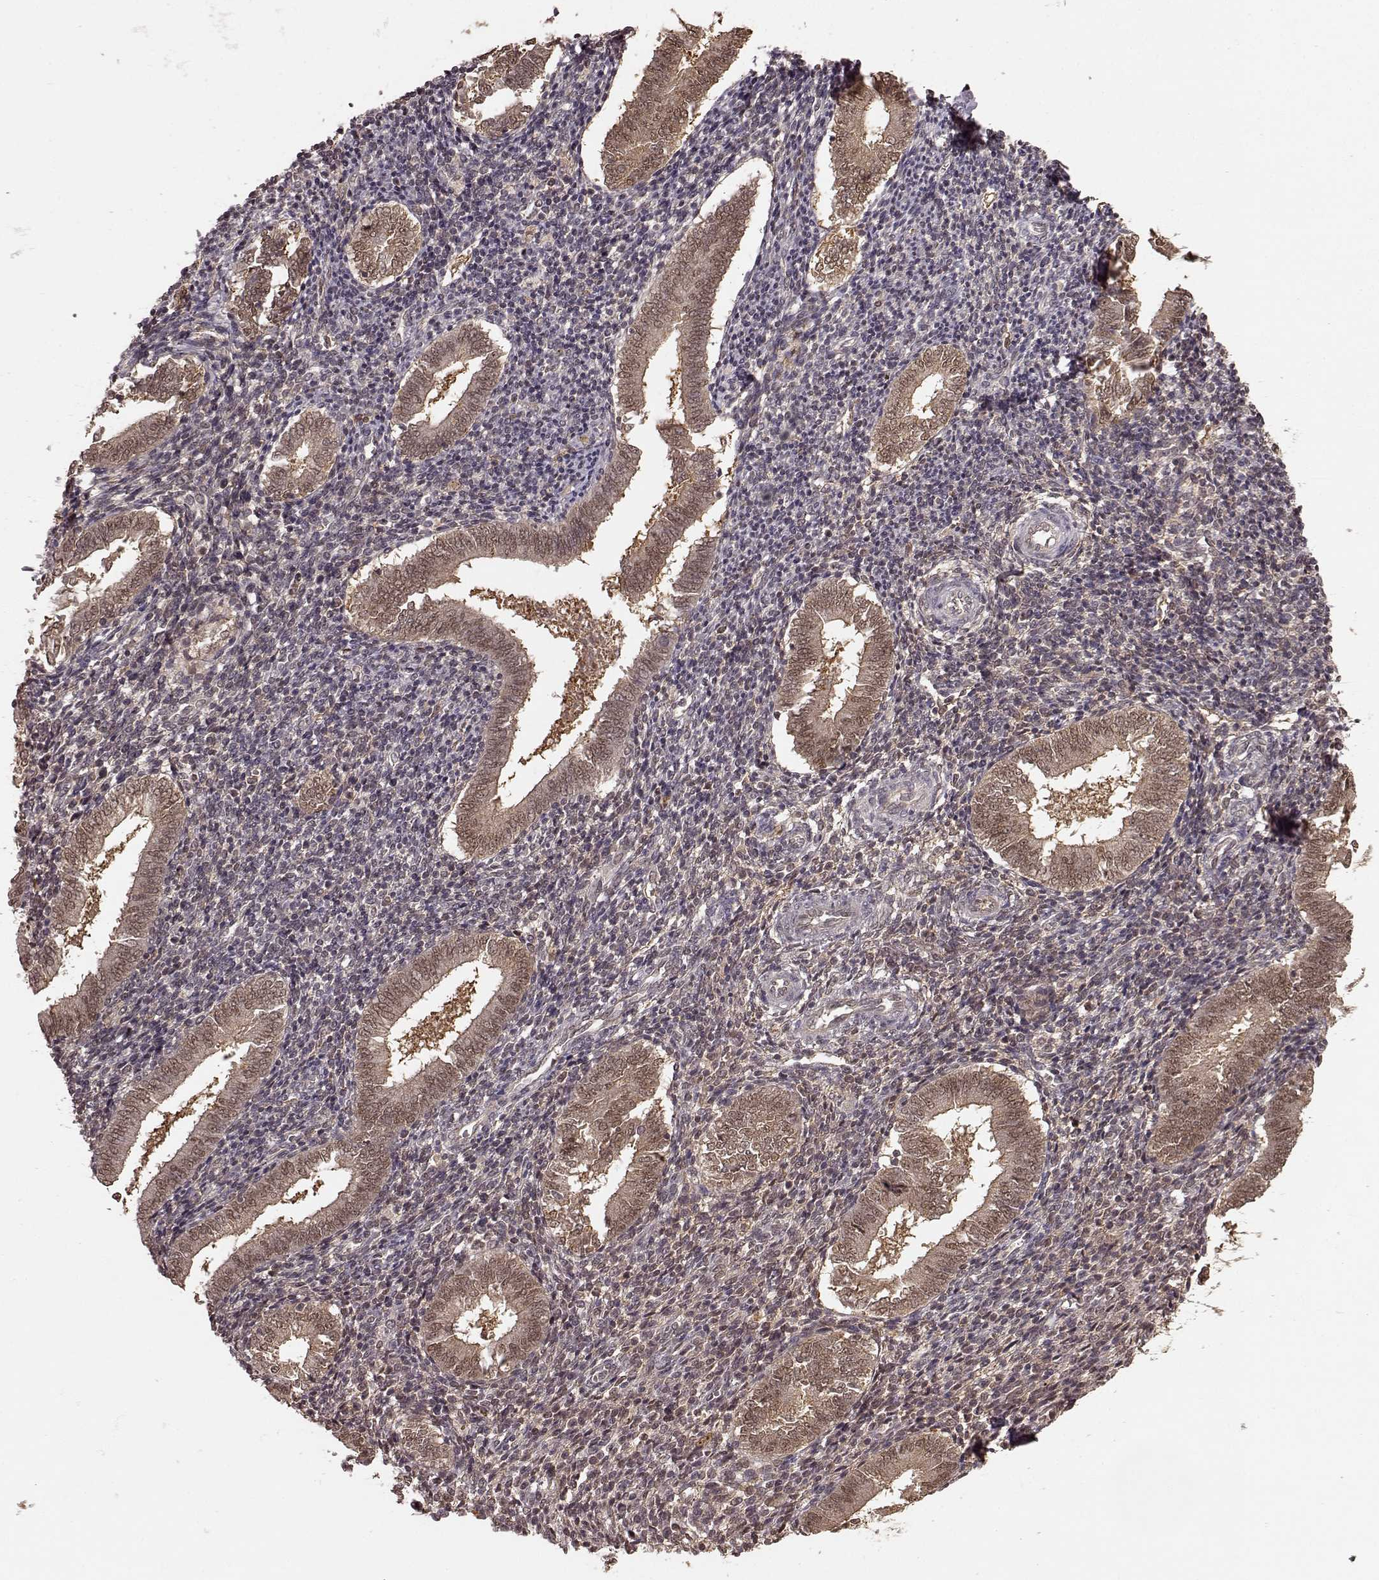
{"staining": {"intensity": "weak", "quantity": "<25%", "location": "nuclear"}, "tissue": "endometrium", "cell_type": "Cells in endometrial stroma", "image_type": "normal", "snomed": [{"axis": "morphology", "description": "Normal tissue, NOS"}, {"axis": "topography", "description": "Endometrium"}], "caption": "This is an immunohistochemistry (IHC) histopathology image of benign endometrium. There is no positivity in cells in endometrial stroma.", "gene": "GSS", "patient": {"sex": "female", "age": 25}}